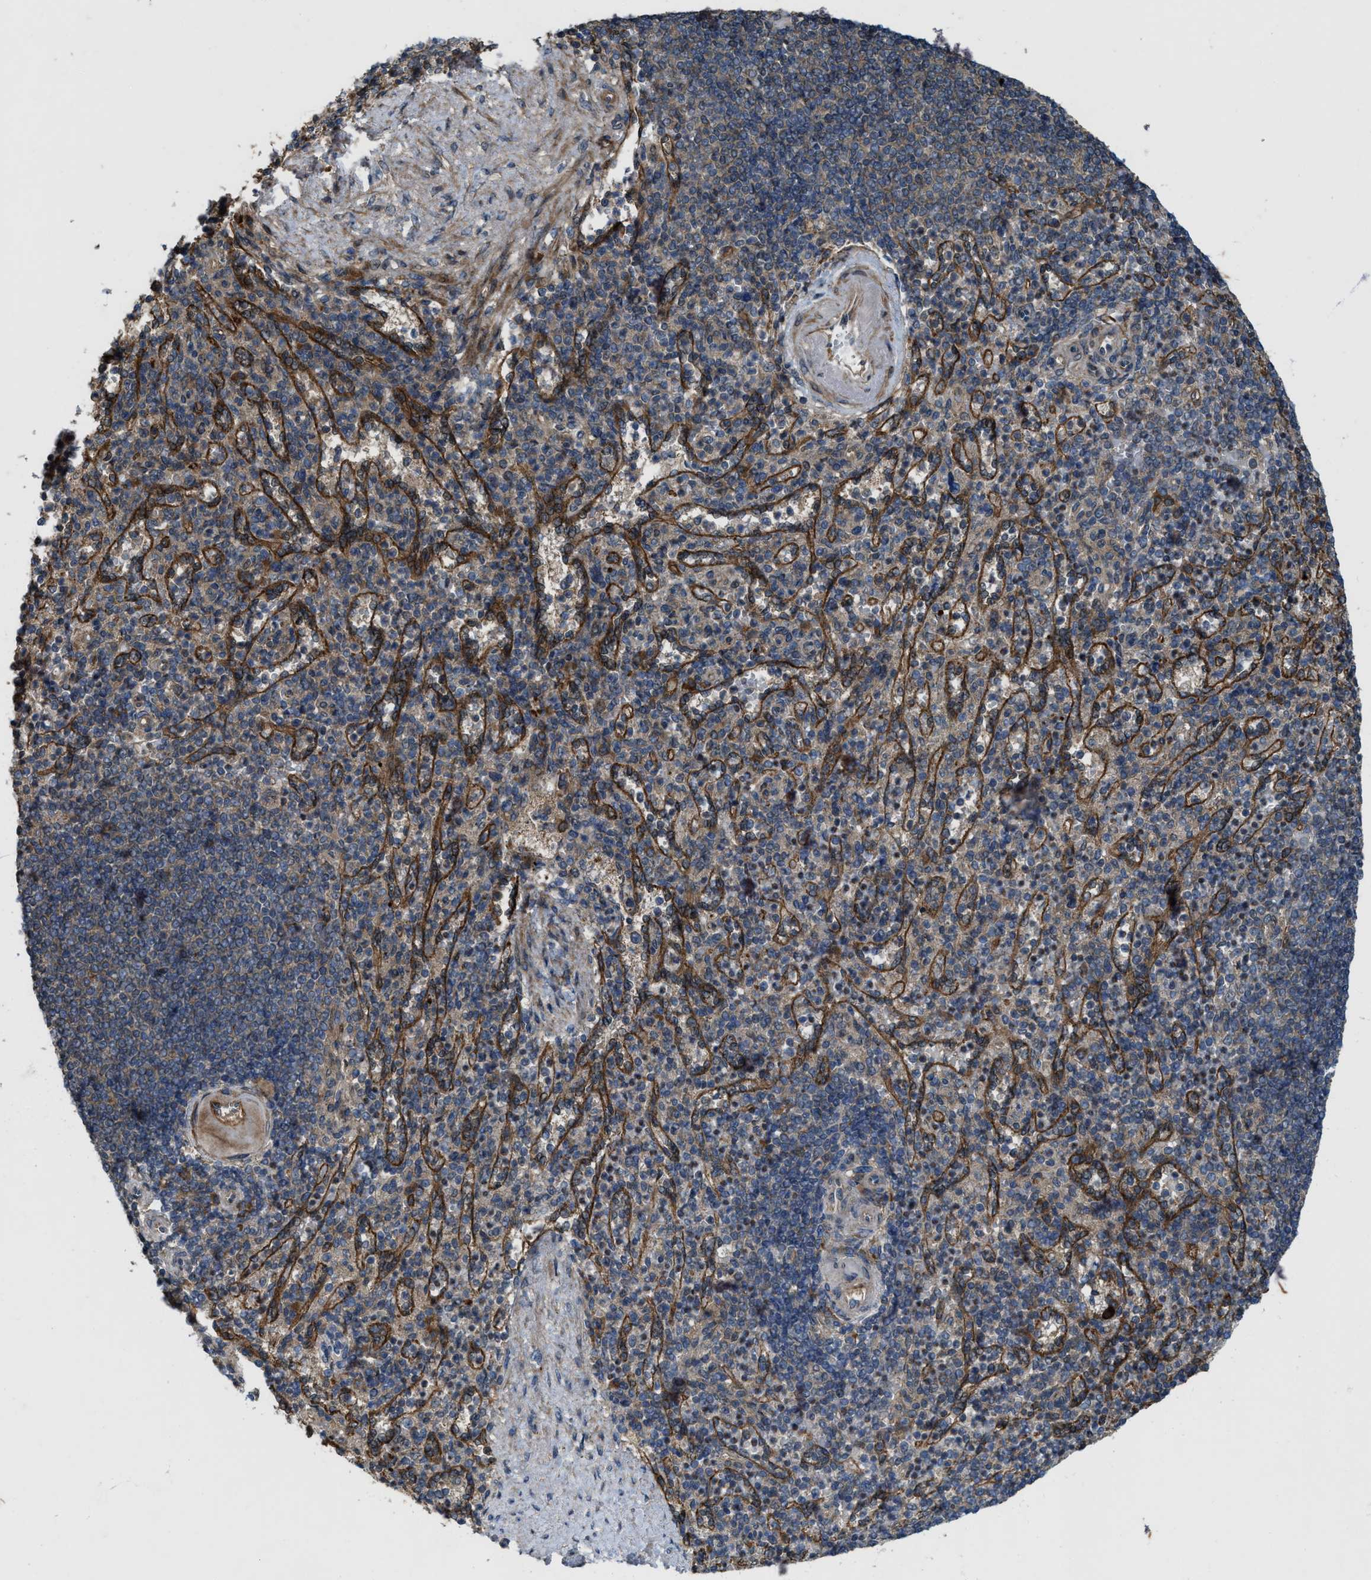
{"staining": {"intensity": "weak", "quantity": "25%-75%", "location": "cytoplasmic/membranous"}, "tissue": "spleen", "cell_type": "Cells in red pulp", "image_type": "normal", "snomed": [{"axis": "morphology", "description": "Normal tissue, NOS"}, {"axis": "topography", "description": "Spleen"}], "caption": "Normal spleen reveals weak cytoplasmic/membranous positivity in about 25%-75% of cells in red pulp Immunohistochemistry (ihc) stains the protein of interest in brown and the nuclei are stained blue..", "gene": "LRRC72", "patient": {"sex": "female", "age": 74}}